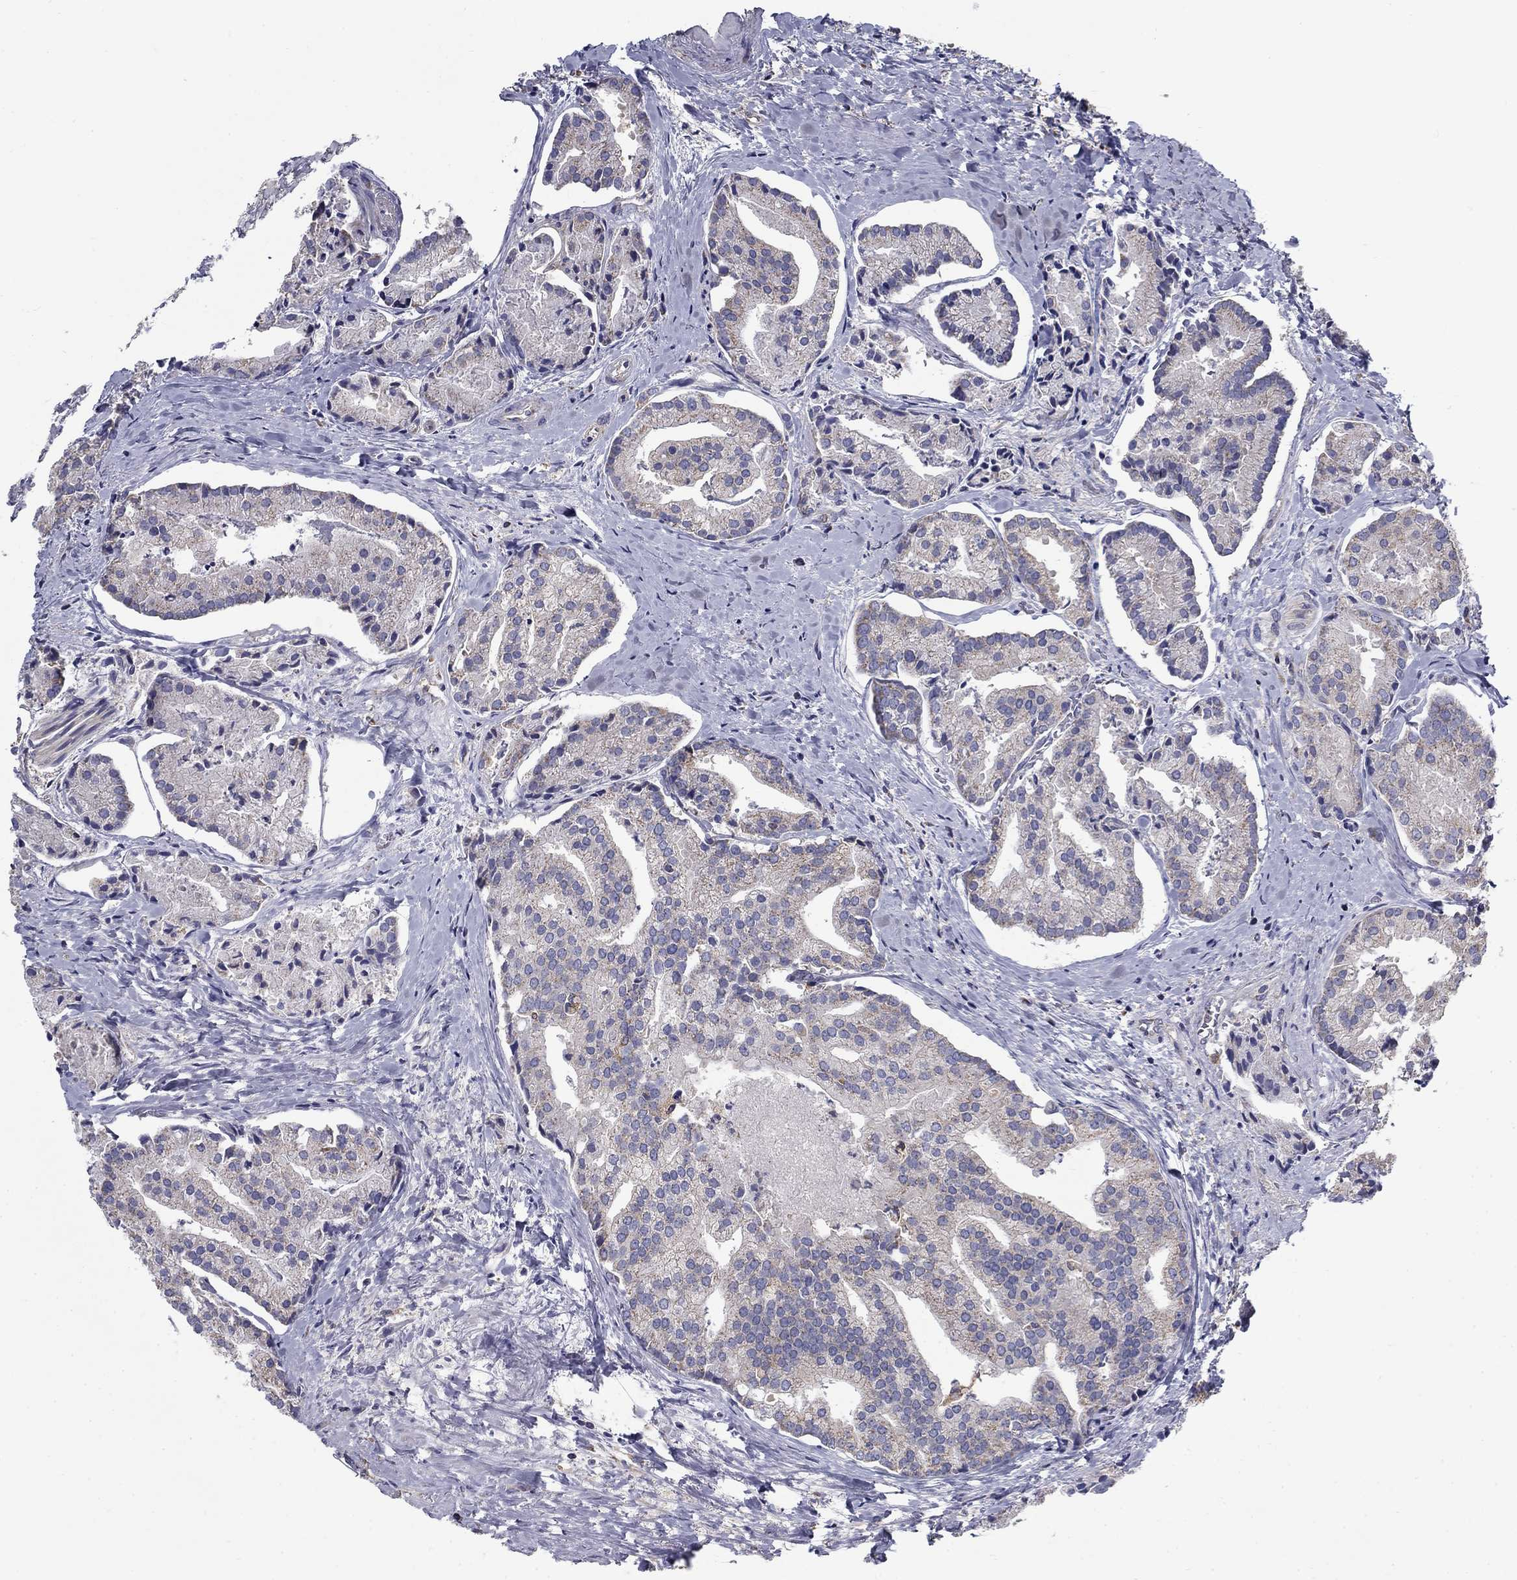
{"staining": {"intensity": "weak", "quantity": "<25%", "location": "cytoplasmic/membranous"}, "tissue": "prostate cancer", "cell_type": "Tumor cells", "image_type": "cancer", "snomed": [{"axis": "morphology", "description": "Adenocarcinoma, NOS"}, {"axis": "topography", "description": "Prostate and seminal vesicle, NOS"}, {"axis": "topography", "description": "Prostate"}], "caption": "A high-resolution micrograph shows immunohistochemistry (IHC) staining of prostate cancer, which shows no significant expression in tumor cells.", "gene": "NME5", "patient": {"sex": "male", "age": 44}}